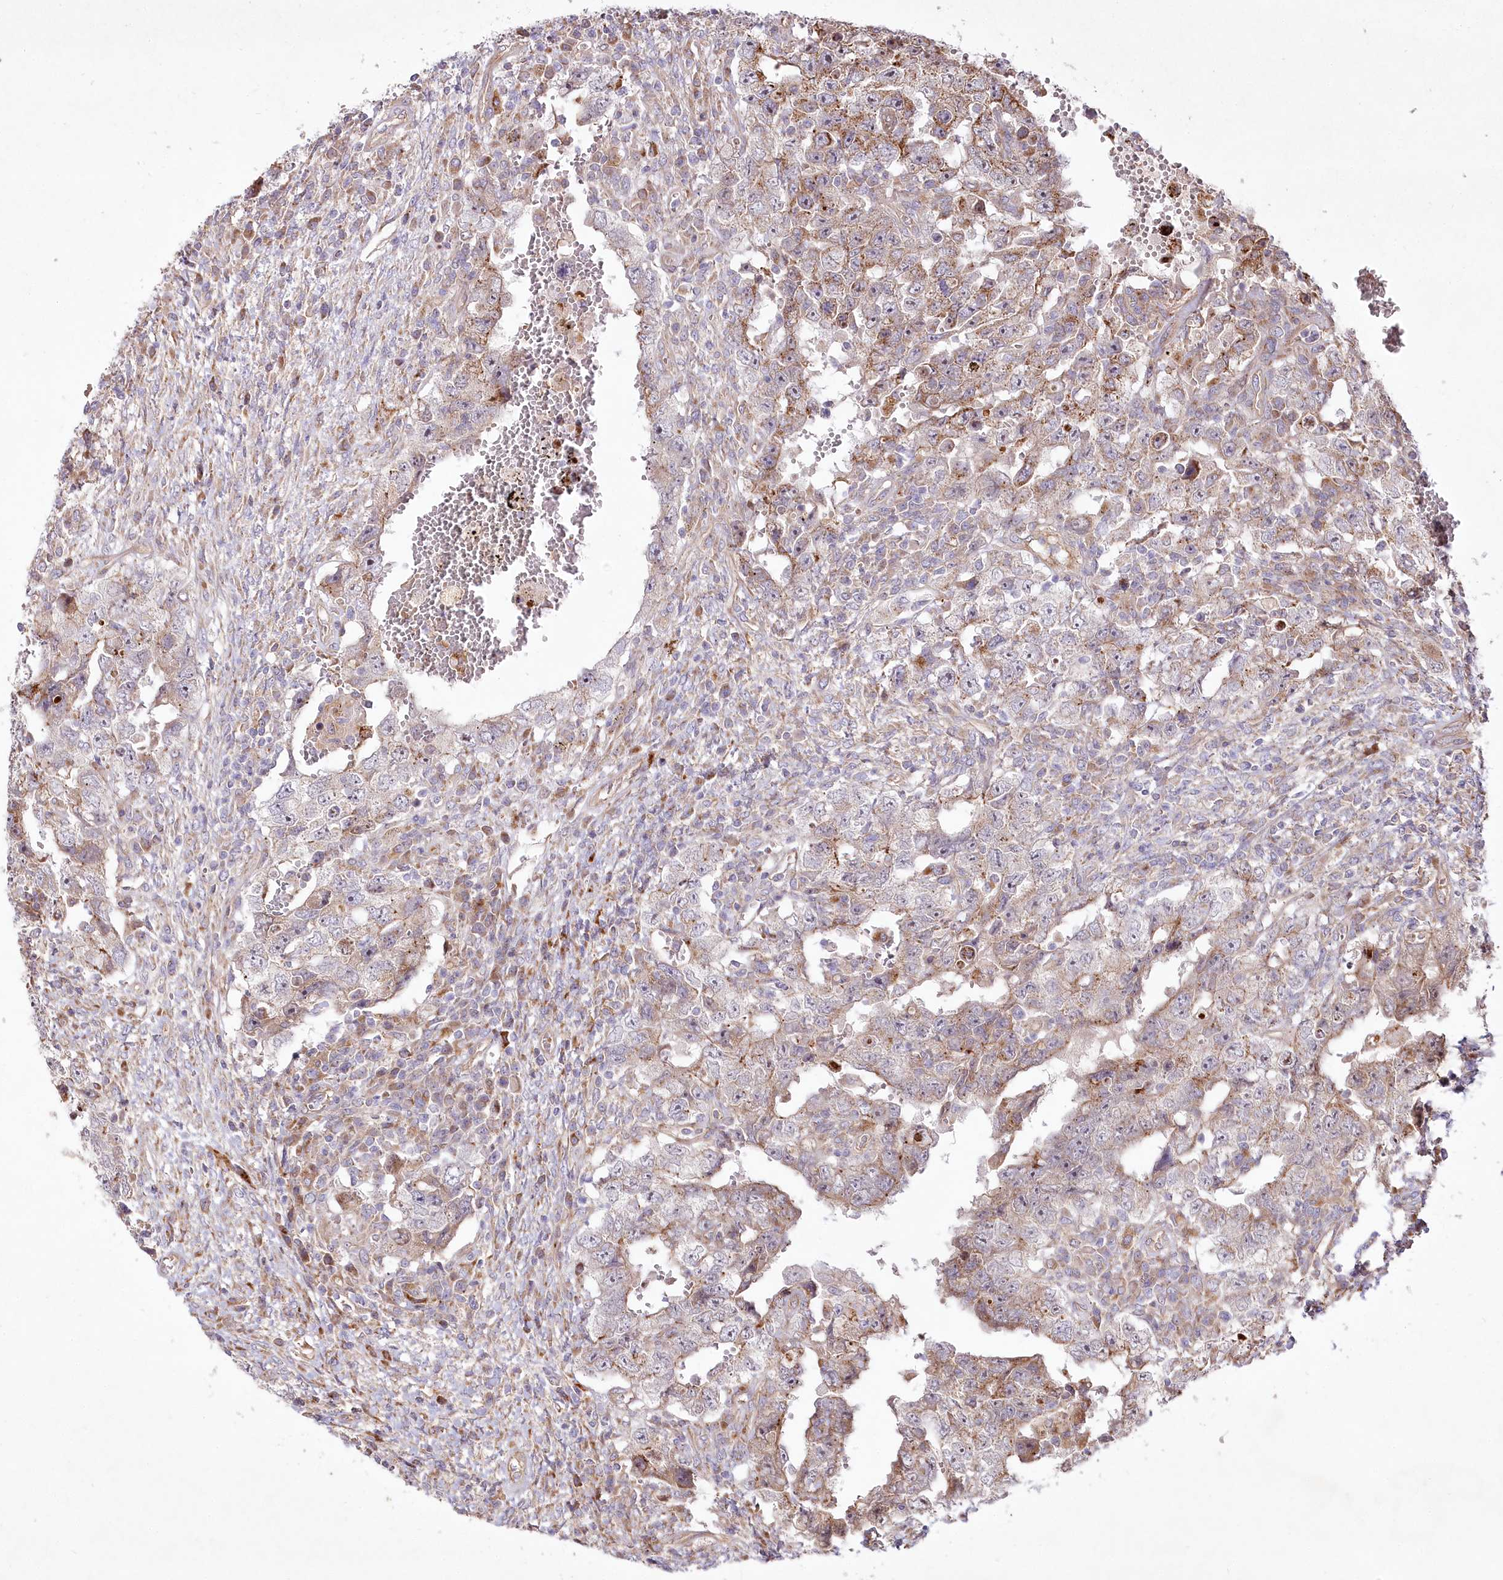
{"staining": {"intensity": "moderate", "quantity": "<25%", "location": "cytoplasmic/membranous"}, "tissue": "testis cancer", "cell_type": "Tumor cells", "image_type": "cancer", "snomed": [{"axis": "morphology", "description": "Carcinoma, Embryonal, NOS"}, {"axis": "topography", "description": "Testis"}], "caption": "Brown immunohistochemical staining in human embryonal carcinoma (testis) reveals moderate cytoplasmic/membranous expression in about <25% of tumor cells.", "gene": "PSTK", "patient": {"sex": "male", "age": 26}}